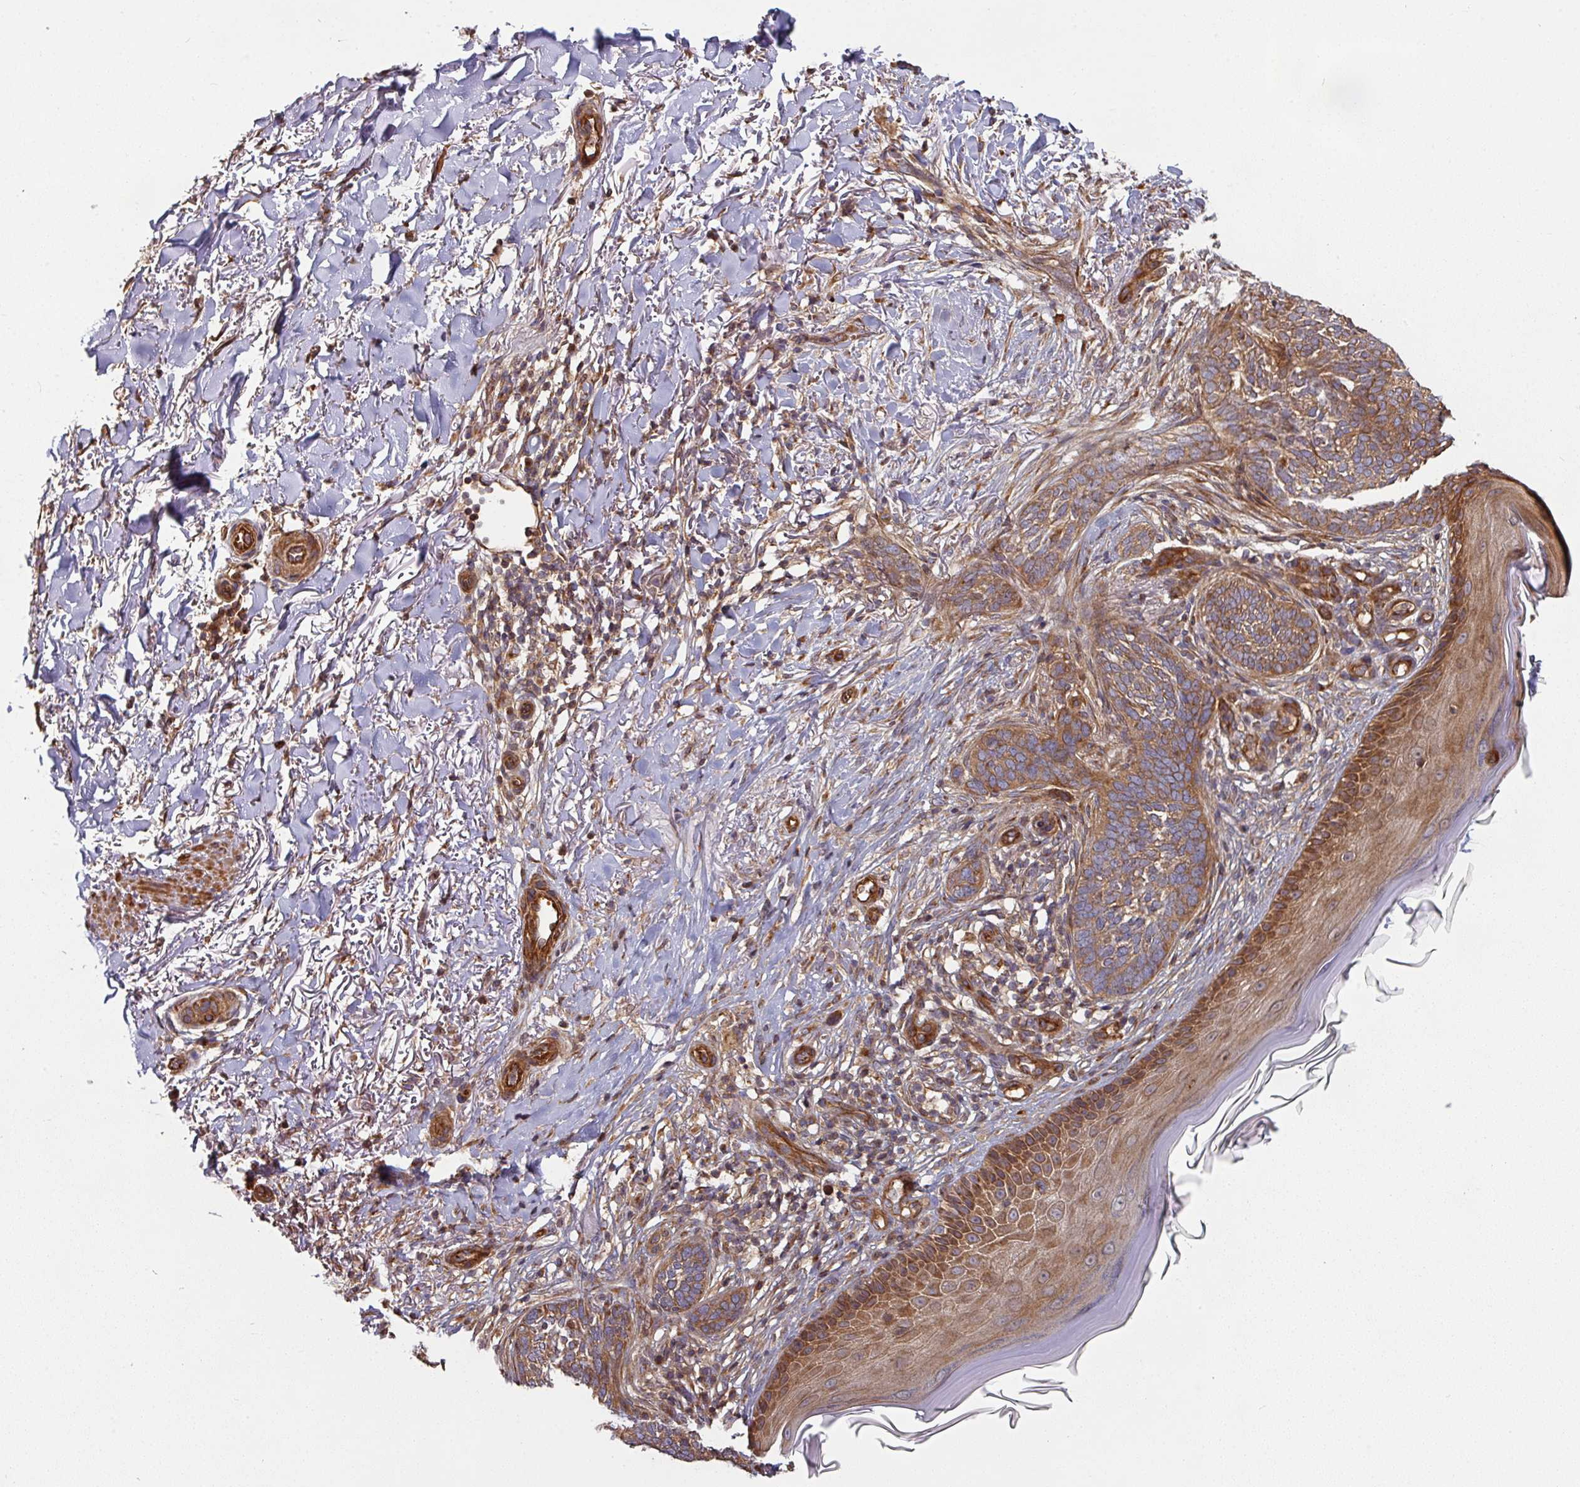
{"staining": {"intensity": "moderate", "quantity": ">75%", "location": "cytoplasmic/membranous"}, "tissue": "skin cancer", "cell_type": "Tumor cells", "image_type": "cancer", "snomed": [{"axis": "morphology", "description": "Normal tissue, NOS"}, {"axis": "morphology", "description": "Basal cell carcinoma"}, {"axis": "topography", "description": "Skin"}], "caption": "Skin cancer (basal cell carcinoma) stained for a protein (brown) reveals moderate cytoplasmic/membranous positive staining in about >75% of tumor cells.", "gene": "SIK1", "patient": {"sex": "female", "age": 67}}